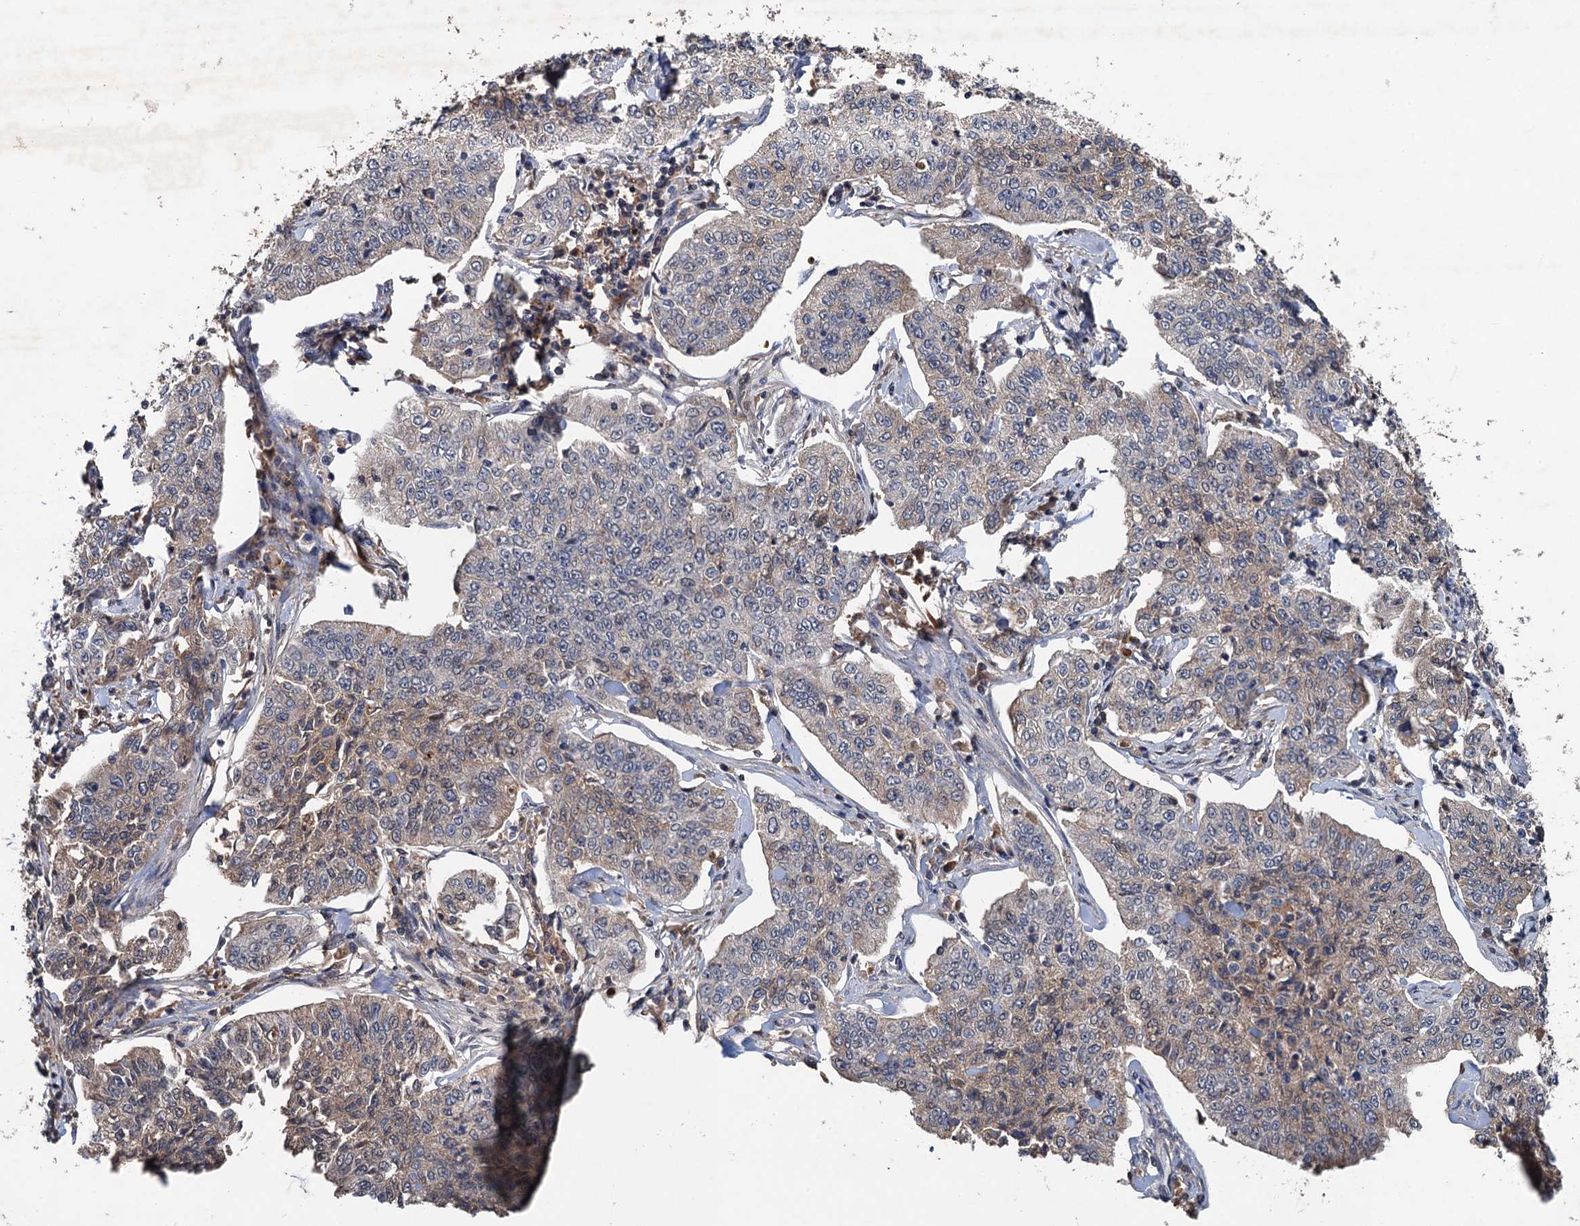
{"staining": {"intensity": "weak", "quantity": "<25%", "location": "cytoplasmic/membranous"}, "tissue": "cervical cancer", "cell_type": "Tumor cells", "image_type": "cancer", "snomed": [{"axis": "morphology", "description": "Squamous cell carcinoma, NOS"}, {"axis": "topography", "description": "Cervix"}], "caption": "Immunohistochemical staining of human cervical squamous cell carcinoma shows no significant expression in tumor cells.", "gene": "ZNF438", "patient": {"sex": "female", "age": 35}}